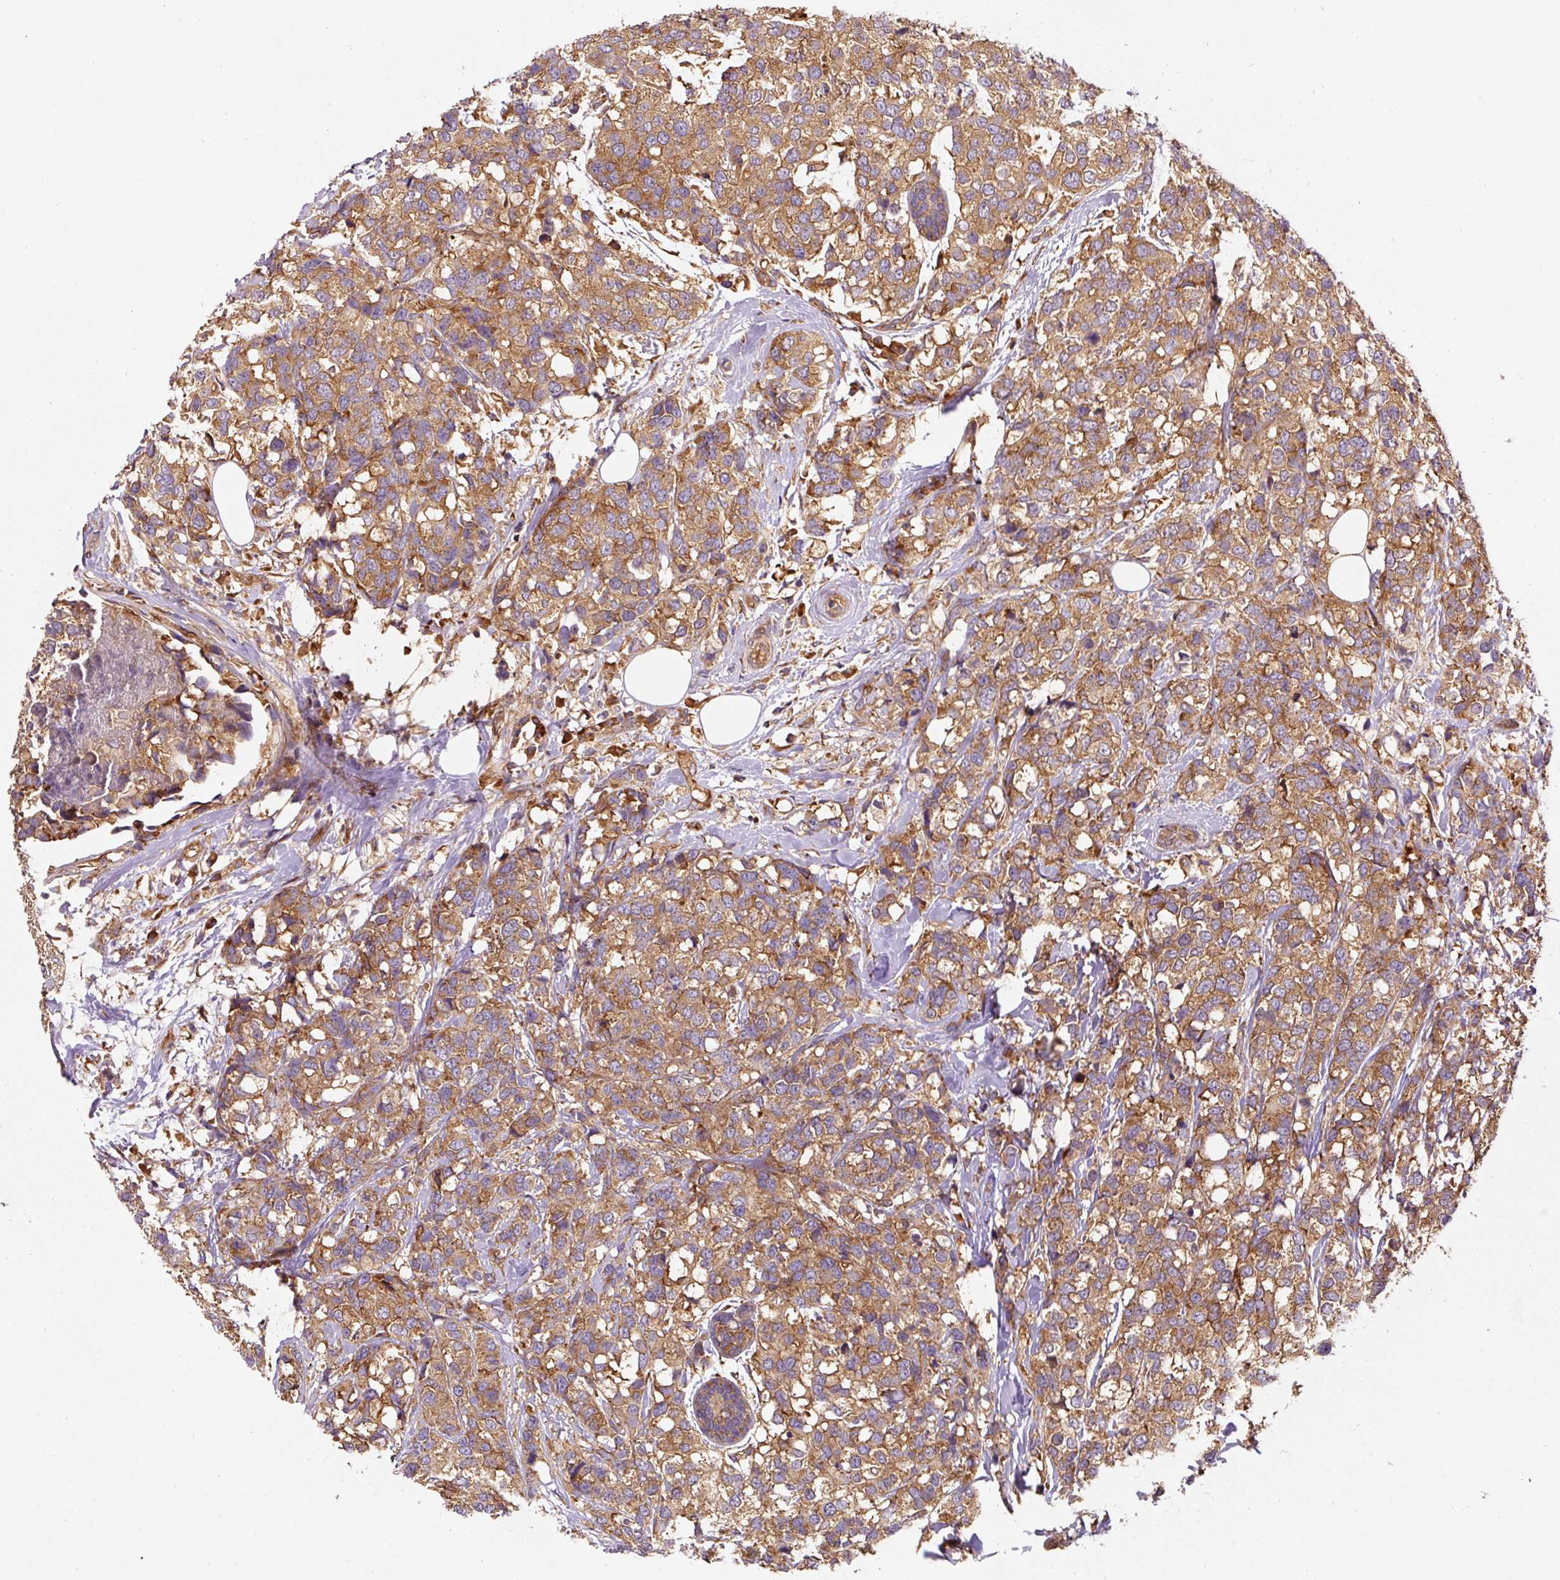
{"staining": {"intensity": "moderate", "quantity": ">75%", "location": "cytoplasmic/membranous"}, "tissue": "breast cancer", "cell_type": "Tumor cells", "image_type": "cancer", "snomed": [{"axis": "morphology", "description": "Lobular carcinoma"}, {"axis": "topography", "description": "Breast"}], "caption": "Protein expression analysis of human breast lobular carcinoma reveals moderate cytoplasmic/membranous staining in about >75% of tumor cells.", "gene": "EIF2S2", "patient": {"sex": "female", "age": 59}}